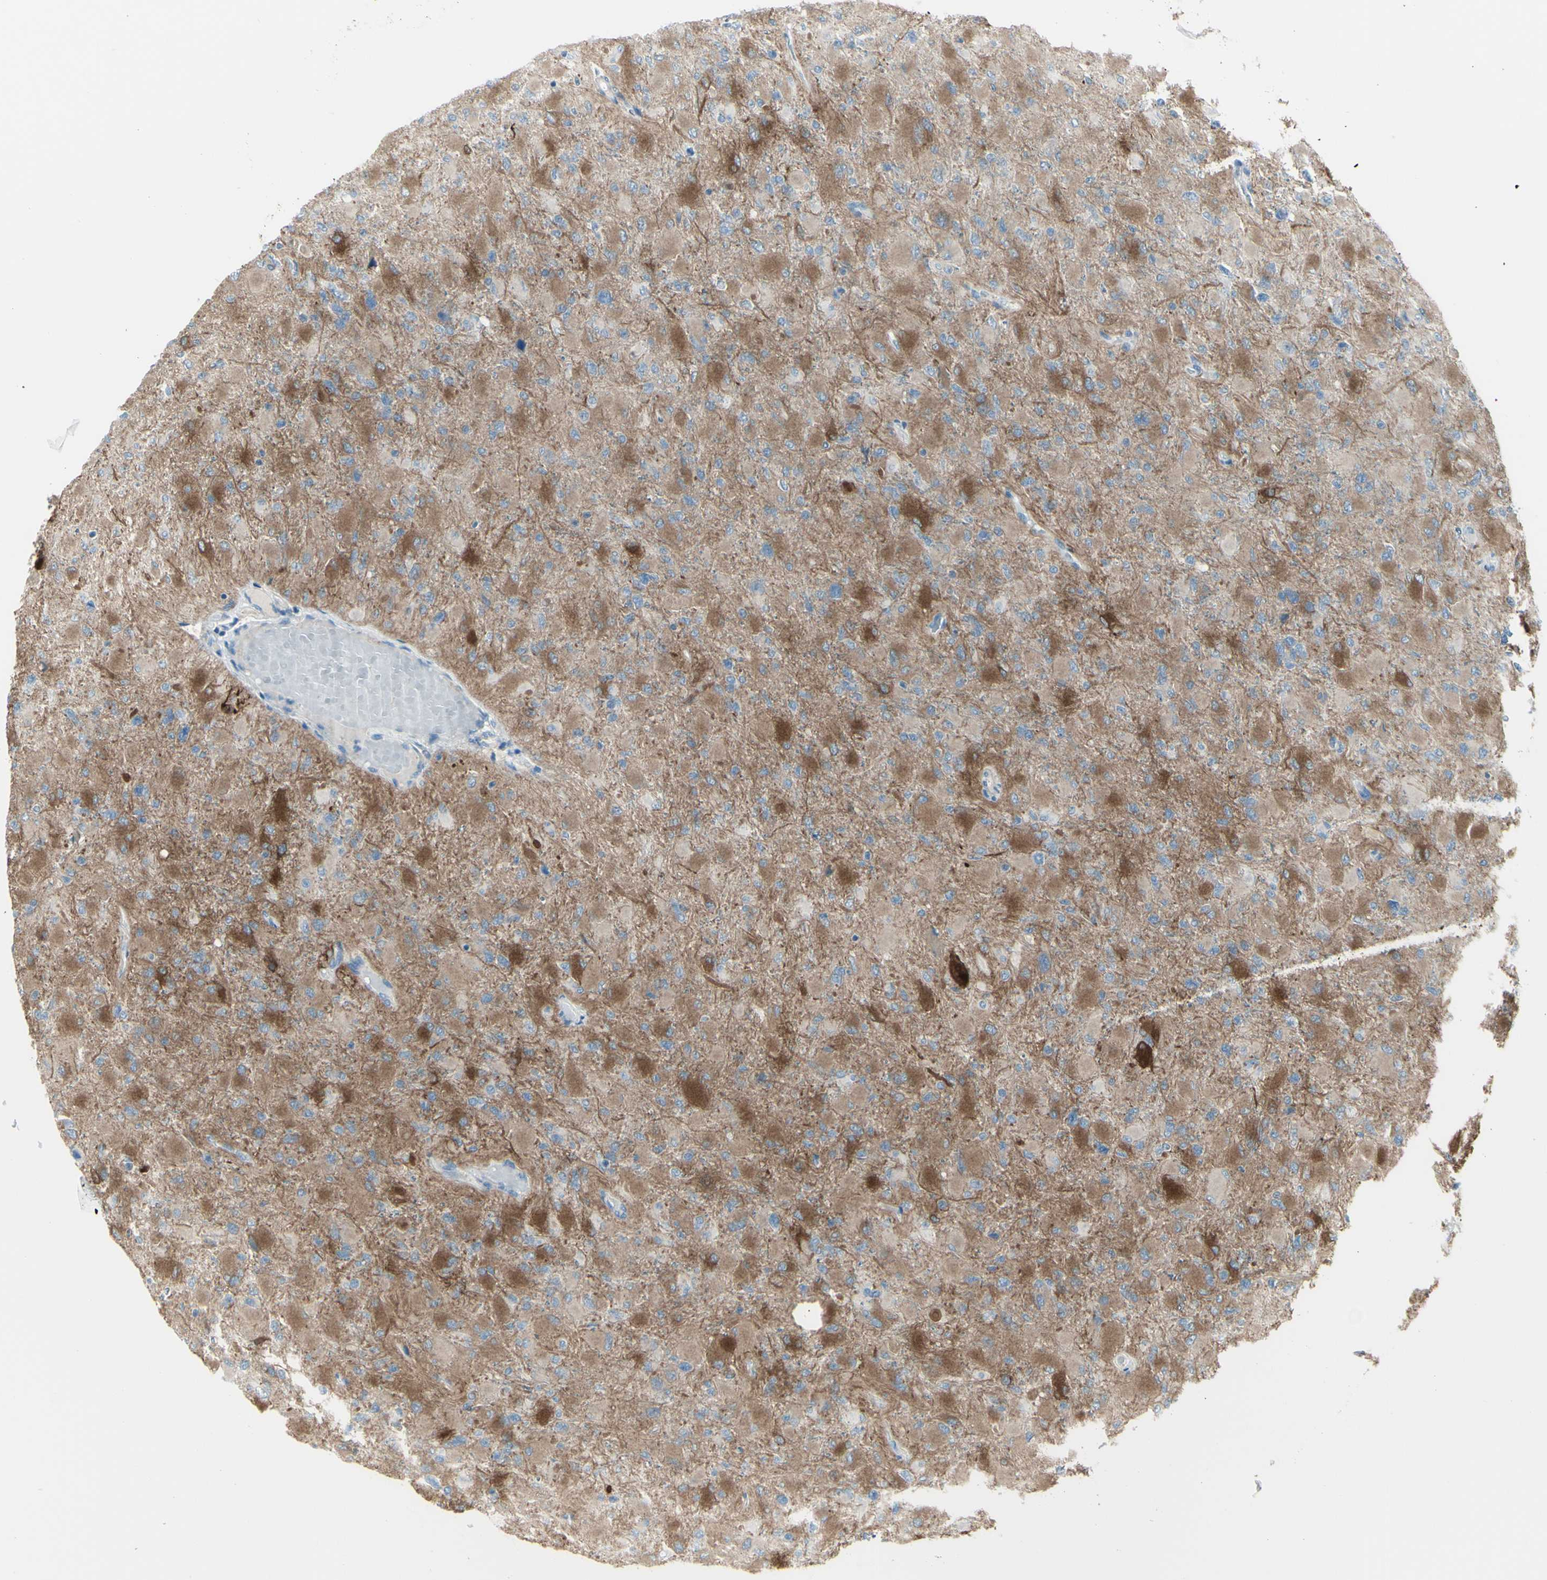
{"staining": {"intensity": "moderate", "quantity": "25%-75%", "location": "cytoplasmic/membranous"}, "tissue": "glioma", "cell_type": "Tumor cells", "image_type": "cancer", "snomed": [{"axis": "morphology", "description": "Glioma, malignant, High grade"}, {"axis": "topography", "description": "Cerebral cortex"}], "caption": "A brown stain highlights moderate cytoplasmic/membranous expression of a protein in malignant glioma (high-grade) tumor cells.", "gene": "GPR34", "patient": {"sex": "female", "age": 36}}